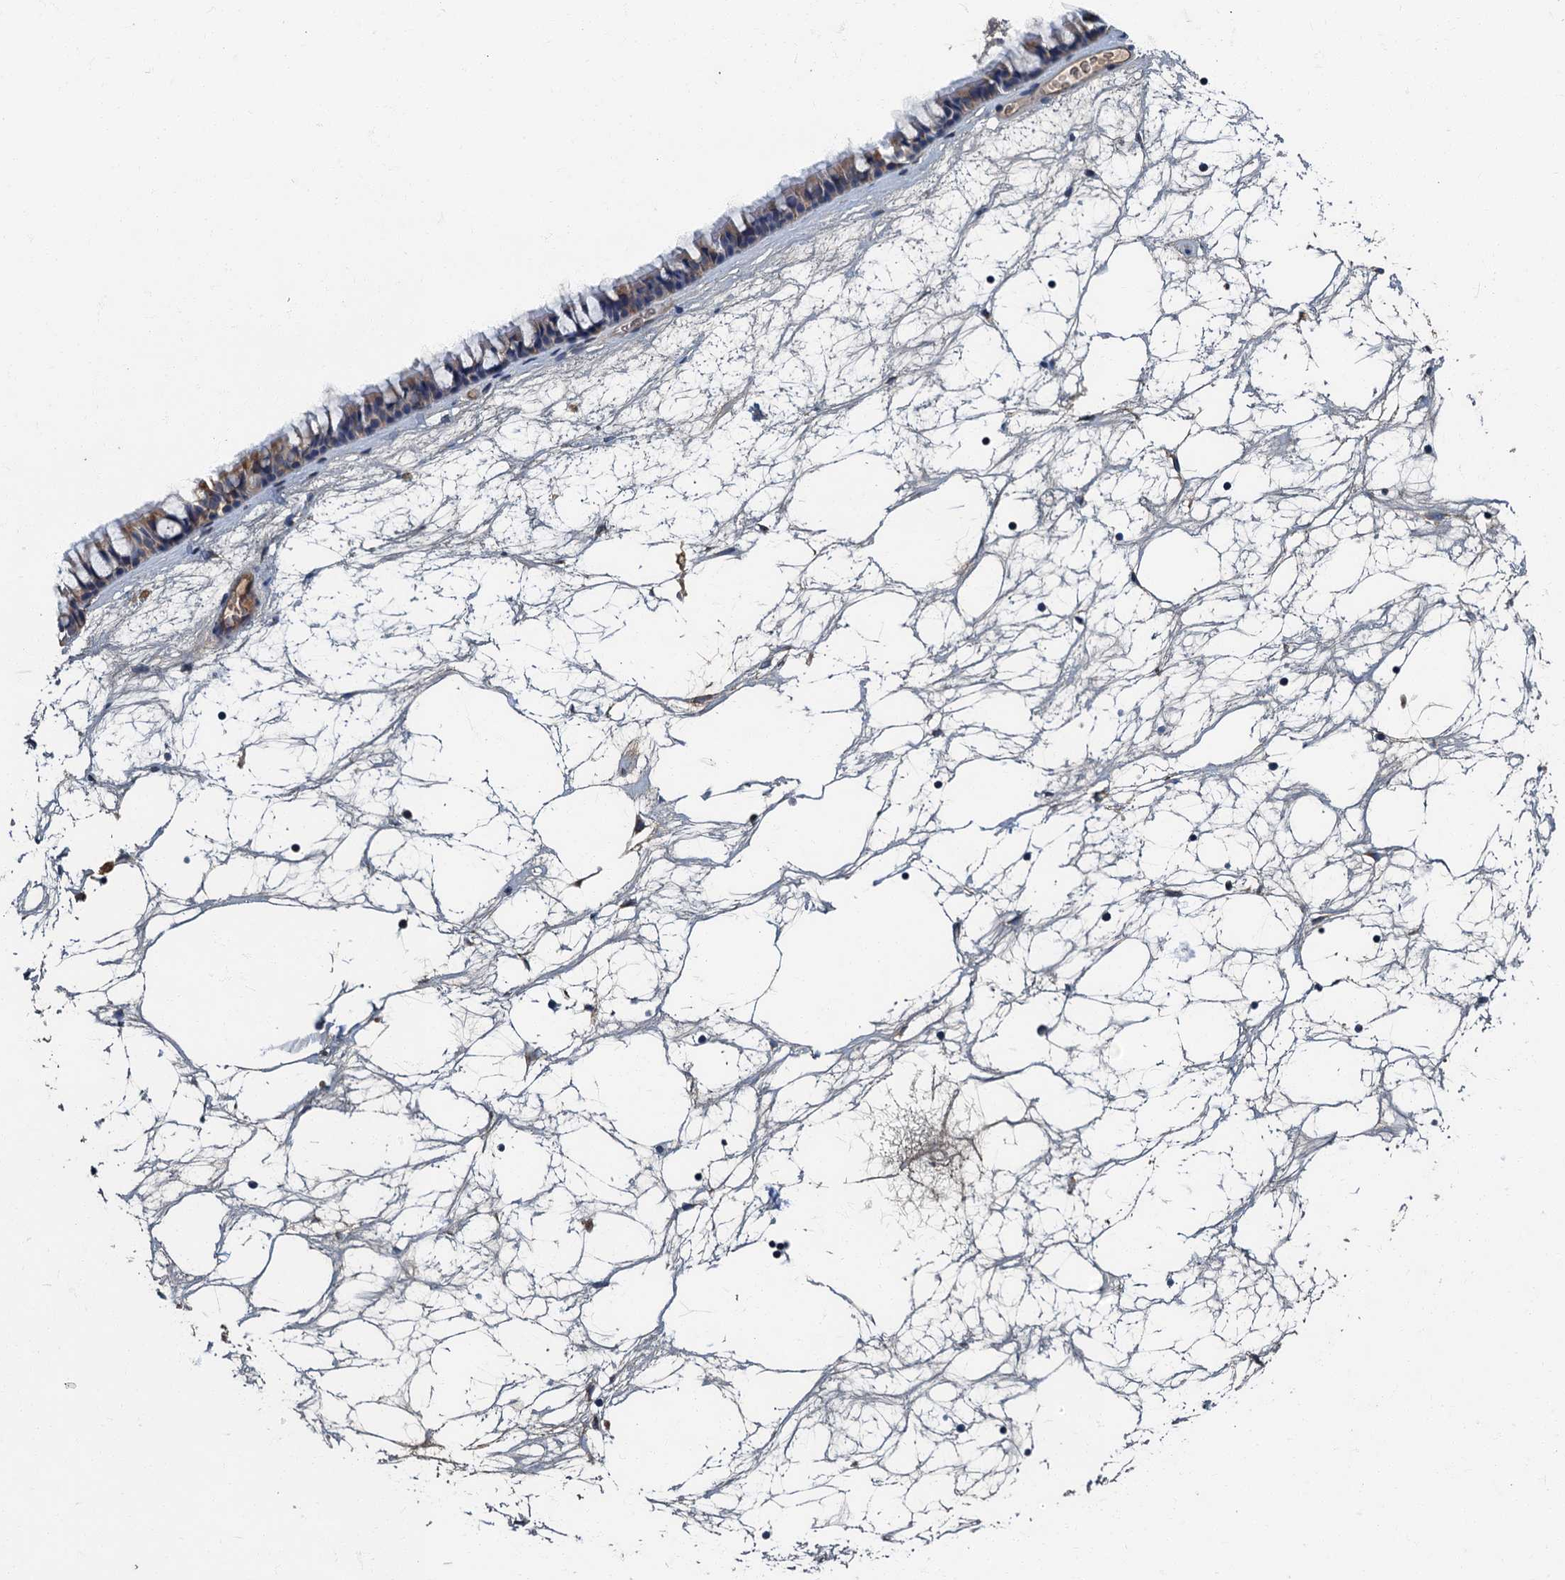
{"staining": {"intensity": "weak", "quantity": "25%-75%", "location": "cytoplasmic/membranous"}, "tissue": "nasopharynx", "cell_type": "Respiratory epithelial cells", "image_type": "normal", "snomed": [{"axis": "morphology", "description": "Normal tissue, NOS"}, {"axis": "topography", "description": "Nasopharynx"}], "caption": "This micrograph displays benign nasopharynx stained with immunohistochemistry to label a protein in brown. The cytoplasmic/membranous of respiratory epithelial cells show weak positivity for the protein. Nuclei are counter-stained blue.", "gene": "DDX49", "patient": {"sex": "male", "age": 64}}